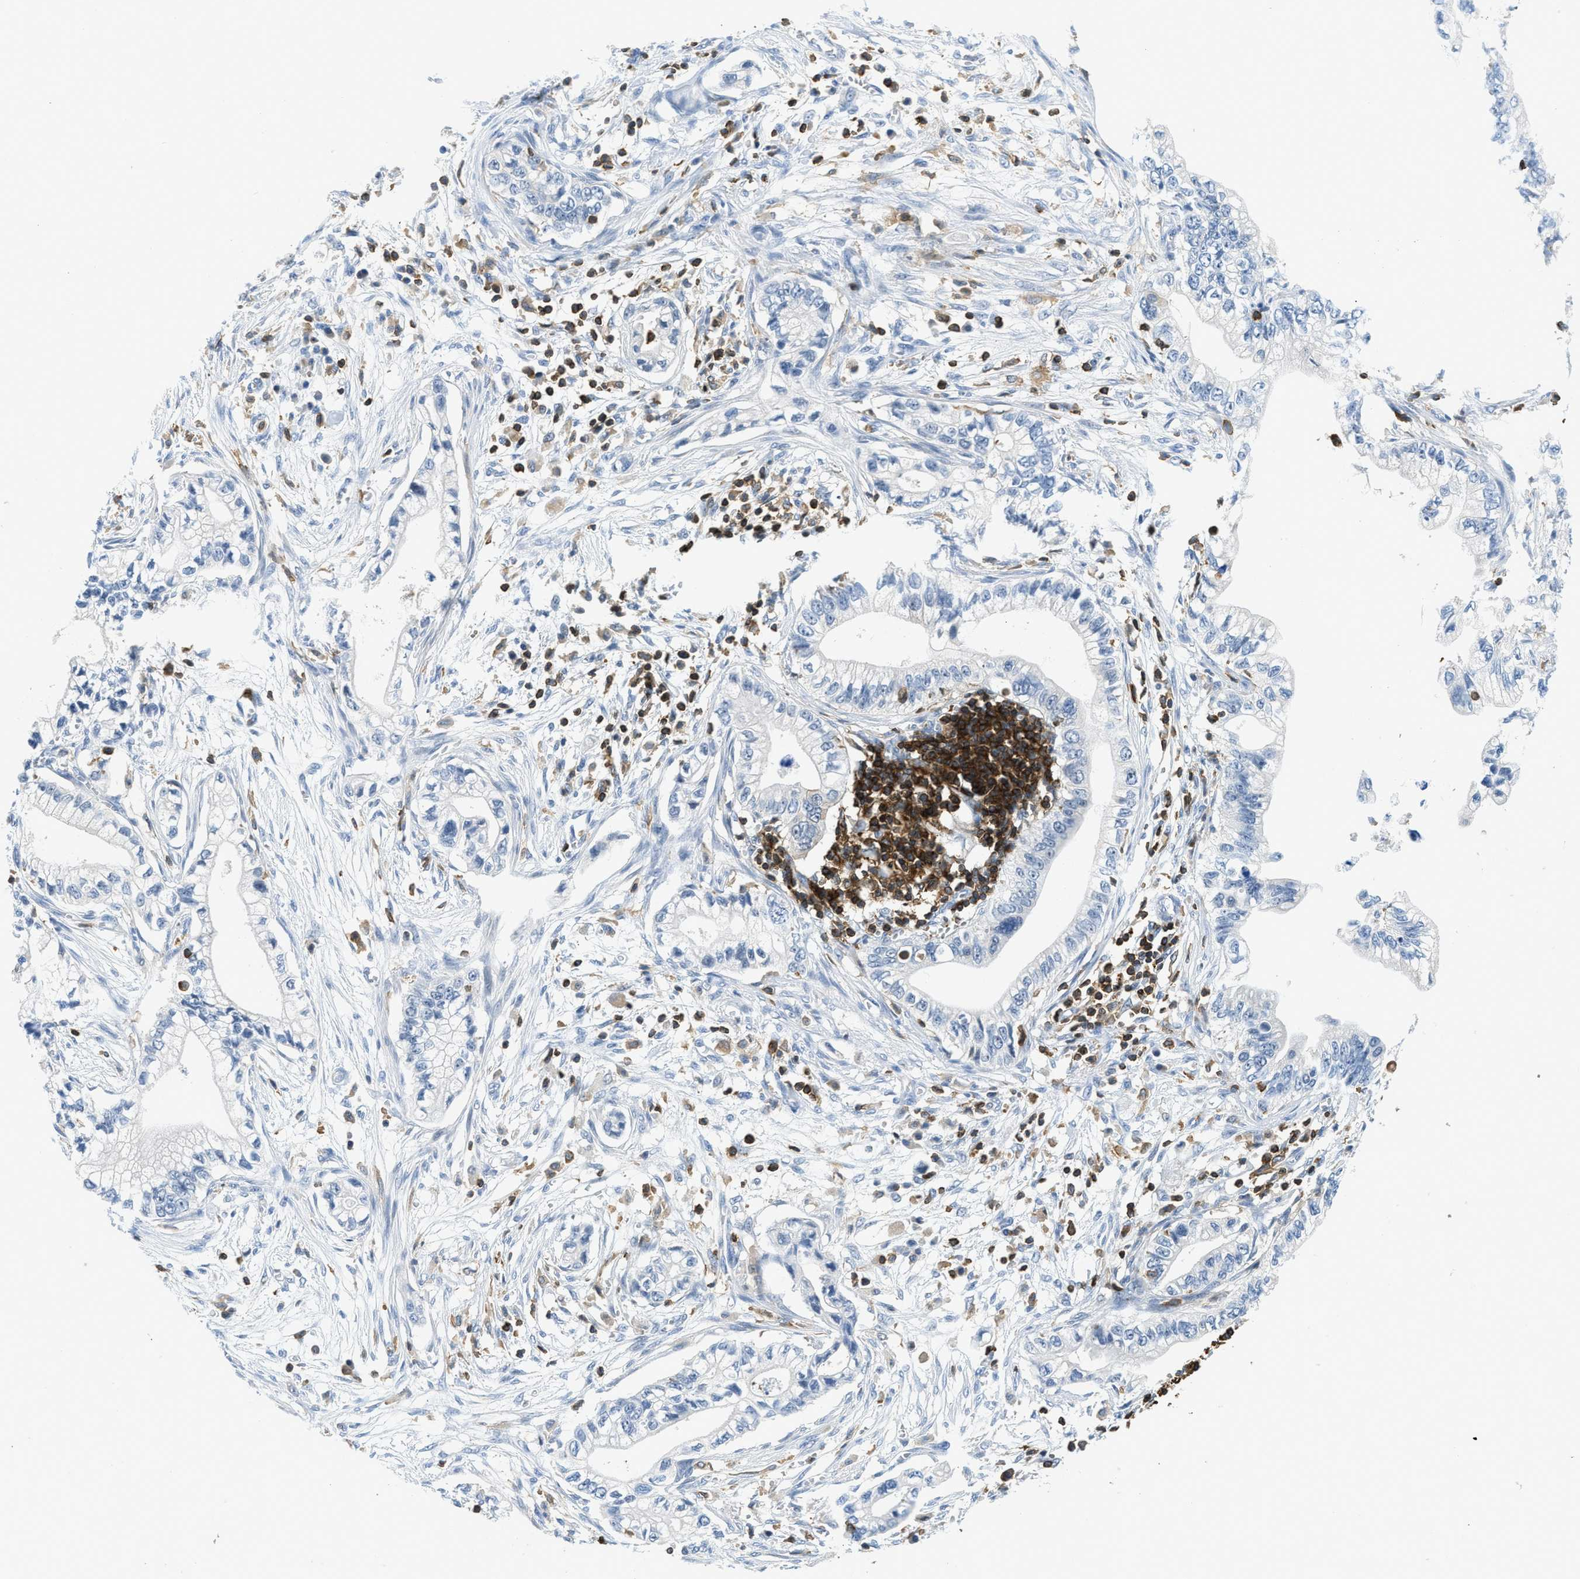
{"staining": {"intensity": "negative", "quantity": "none", "location": "none"}, "tissue": "pancreatic cancer", "cell_type": "Tumor cells", "image_type": "cancer", "snomed": [{"axis": "morphology", "description": "Adenocarcinoma, NOS"}, {"axis": "topography", "description": "Pancreas"}], "caption": "Micrograph shows no significant protein positivity in tumor cells of pancreatic adenocarcinoma.", "gene": "FAM151A", "patient": {"sex": "male", "age": 56}}